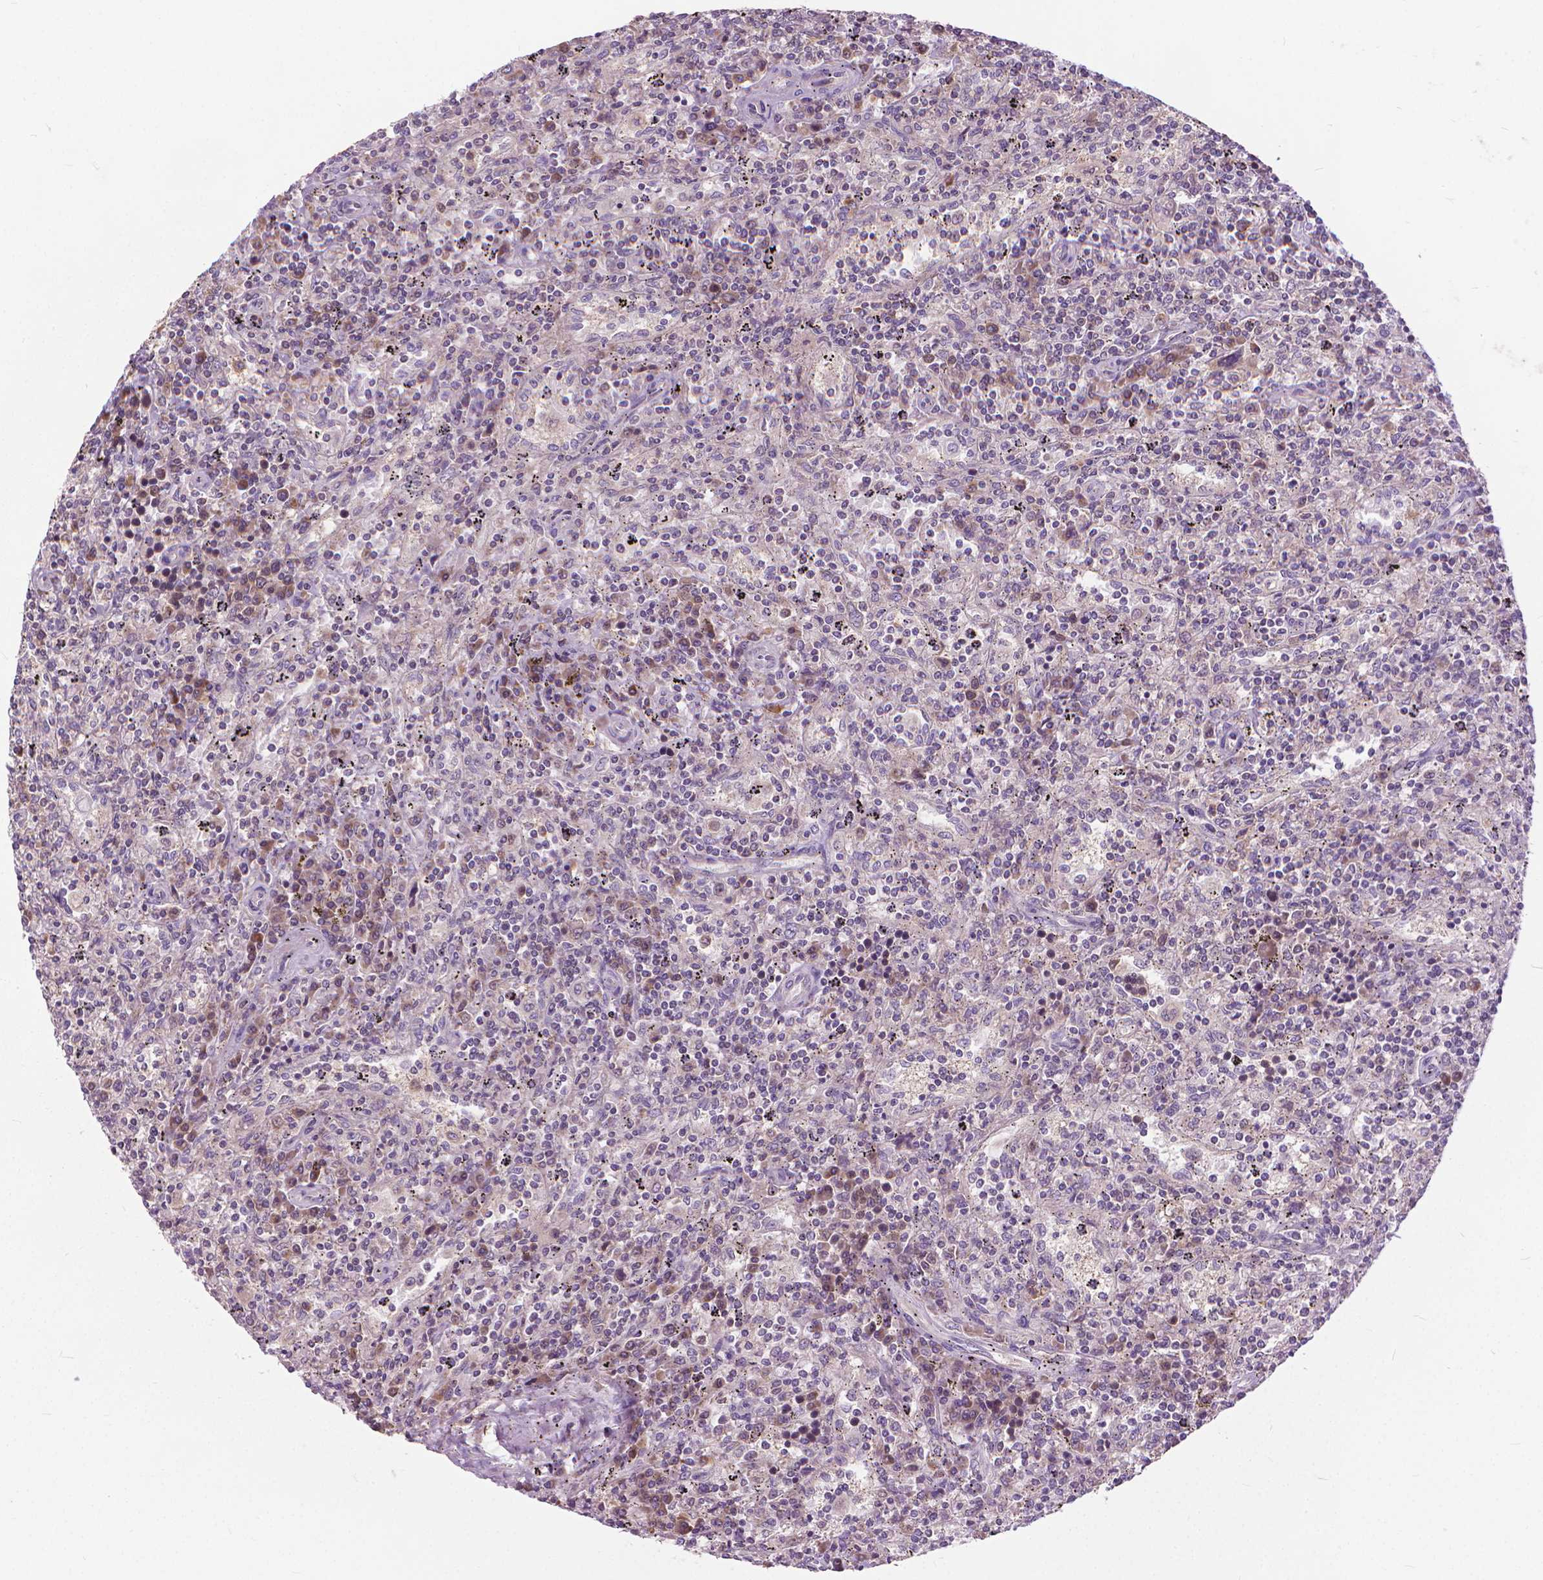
{"staining": {"intensity": "negative", "quantity": "none", "location": "none"}, "tissue": "lymphoma", "cell_type": "Tumor cells", "image_type": "cancer", "snomed": [{"axis": "morphology", "description": "Malignant lymphoma, non-Hodgkin's type, Low grade"}, {"axis": "topography", "description": "Spleen"}], "caption": "The micrograph displays no staining of tumor cells in low-grade malignant lymphoma, non-Hodgkin's type. (DAB immunohistochemistry with hematoxylin counter stain).", "gene": "NUDT1", "patient": {"sex": "male", "age": 62}}